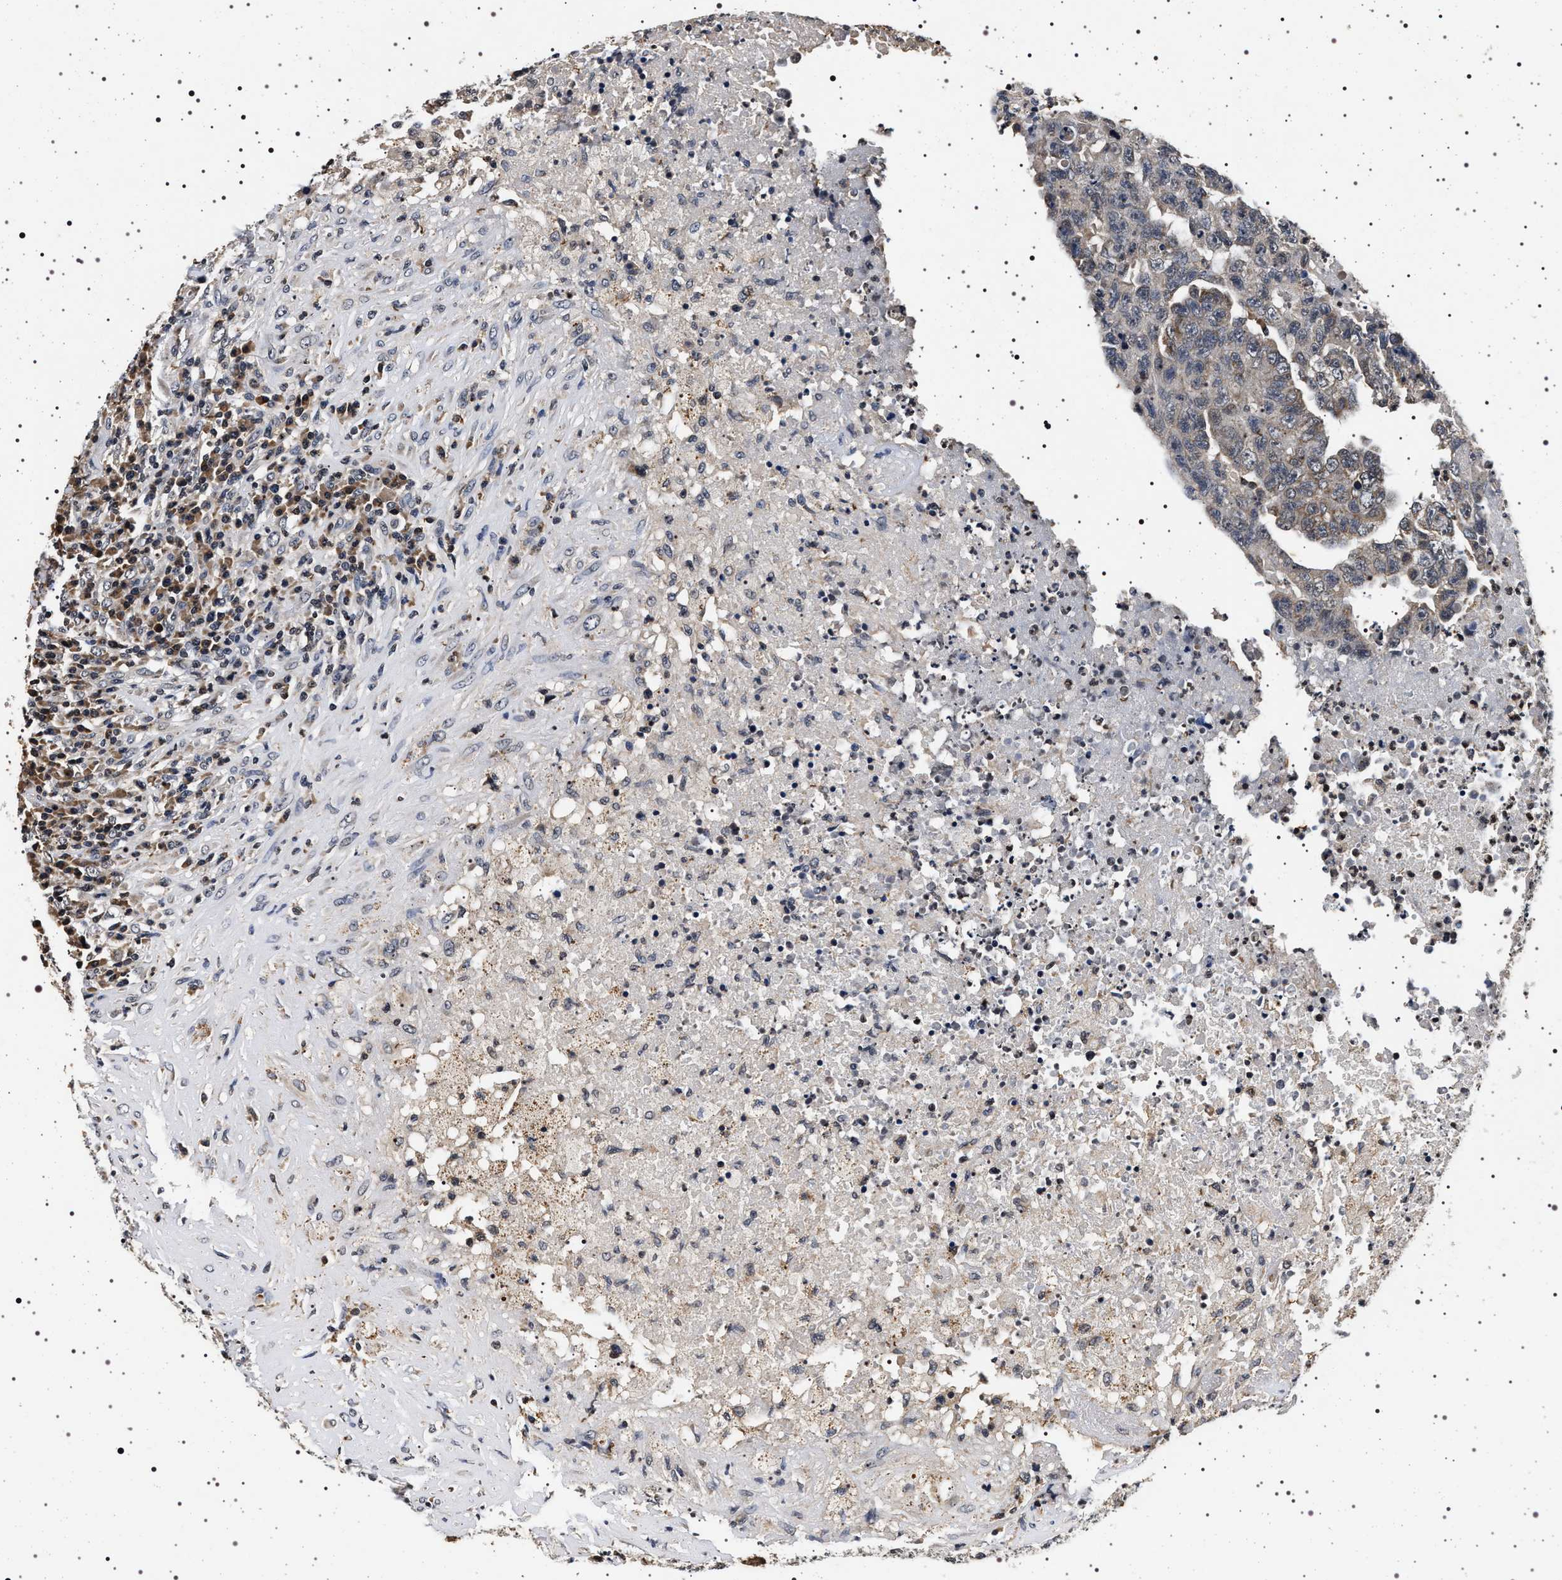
{"staining": {"intensity": "negative", "quantity": "none", "location": "none"}, "tissue": "testis cancer", "cell_type": "Tumor cells", "image_type": "cancer", "snomed": [{"axis": "morphology", "description": "Necrosis, NOS"}, {"axis": "morphology", "description": "Carcinoma, Embryonal, NOS"}, {"axis": "topography", "description": "Testis"}], "caption": "This photomicrograph is of embryonal carcinoma (testis) stained with immunohistochemistry to label a protein in brown with the nuclei are counter-stained blue. There is no staining in tumor cells.", "gene": "CDKN1B", "patient": {"sex": "male", "age": 19}}